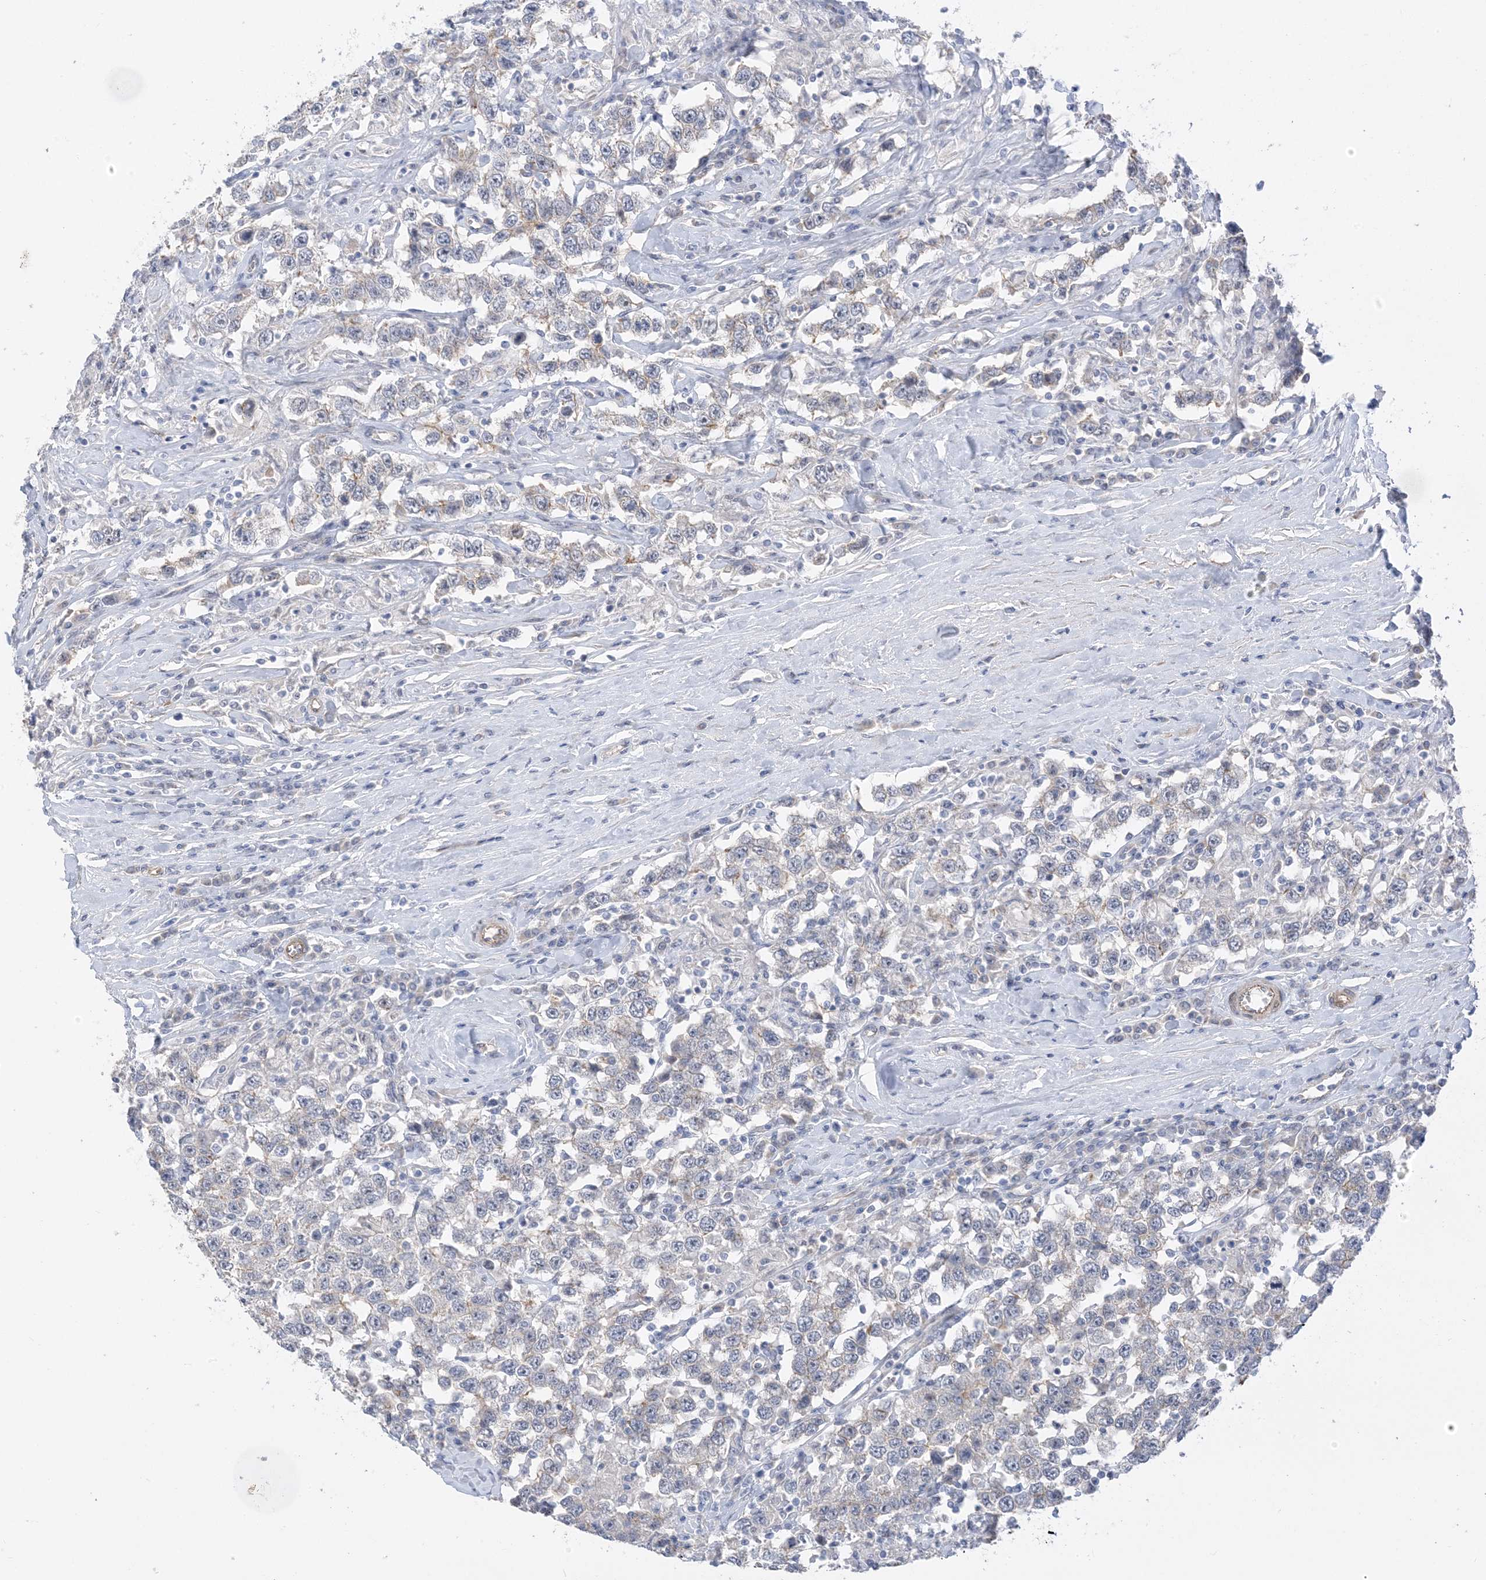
{"staining": {"intensity": "negative", "quantity": "none", "location": "none"}, "tissue": "testis cancer", "cell_type": "Tumor cells", "image_type": "cancer", "snomed": [{"axis": "morphology", "description": "Seminoma, NOS"}, {"axis": "topography", "description": "Testis"}], "caption": "Tumor cells show no significant expression in testis seminoma. Brightfield microscopy of immunohistochemistry stained with DAB (3,3'-diaminobenzidine) (brown) and hematoxylin (blue), captured at high magnification.", "gene": "IL36B", "patient": {"sex": "male", "age": 41}}